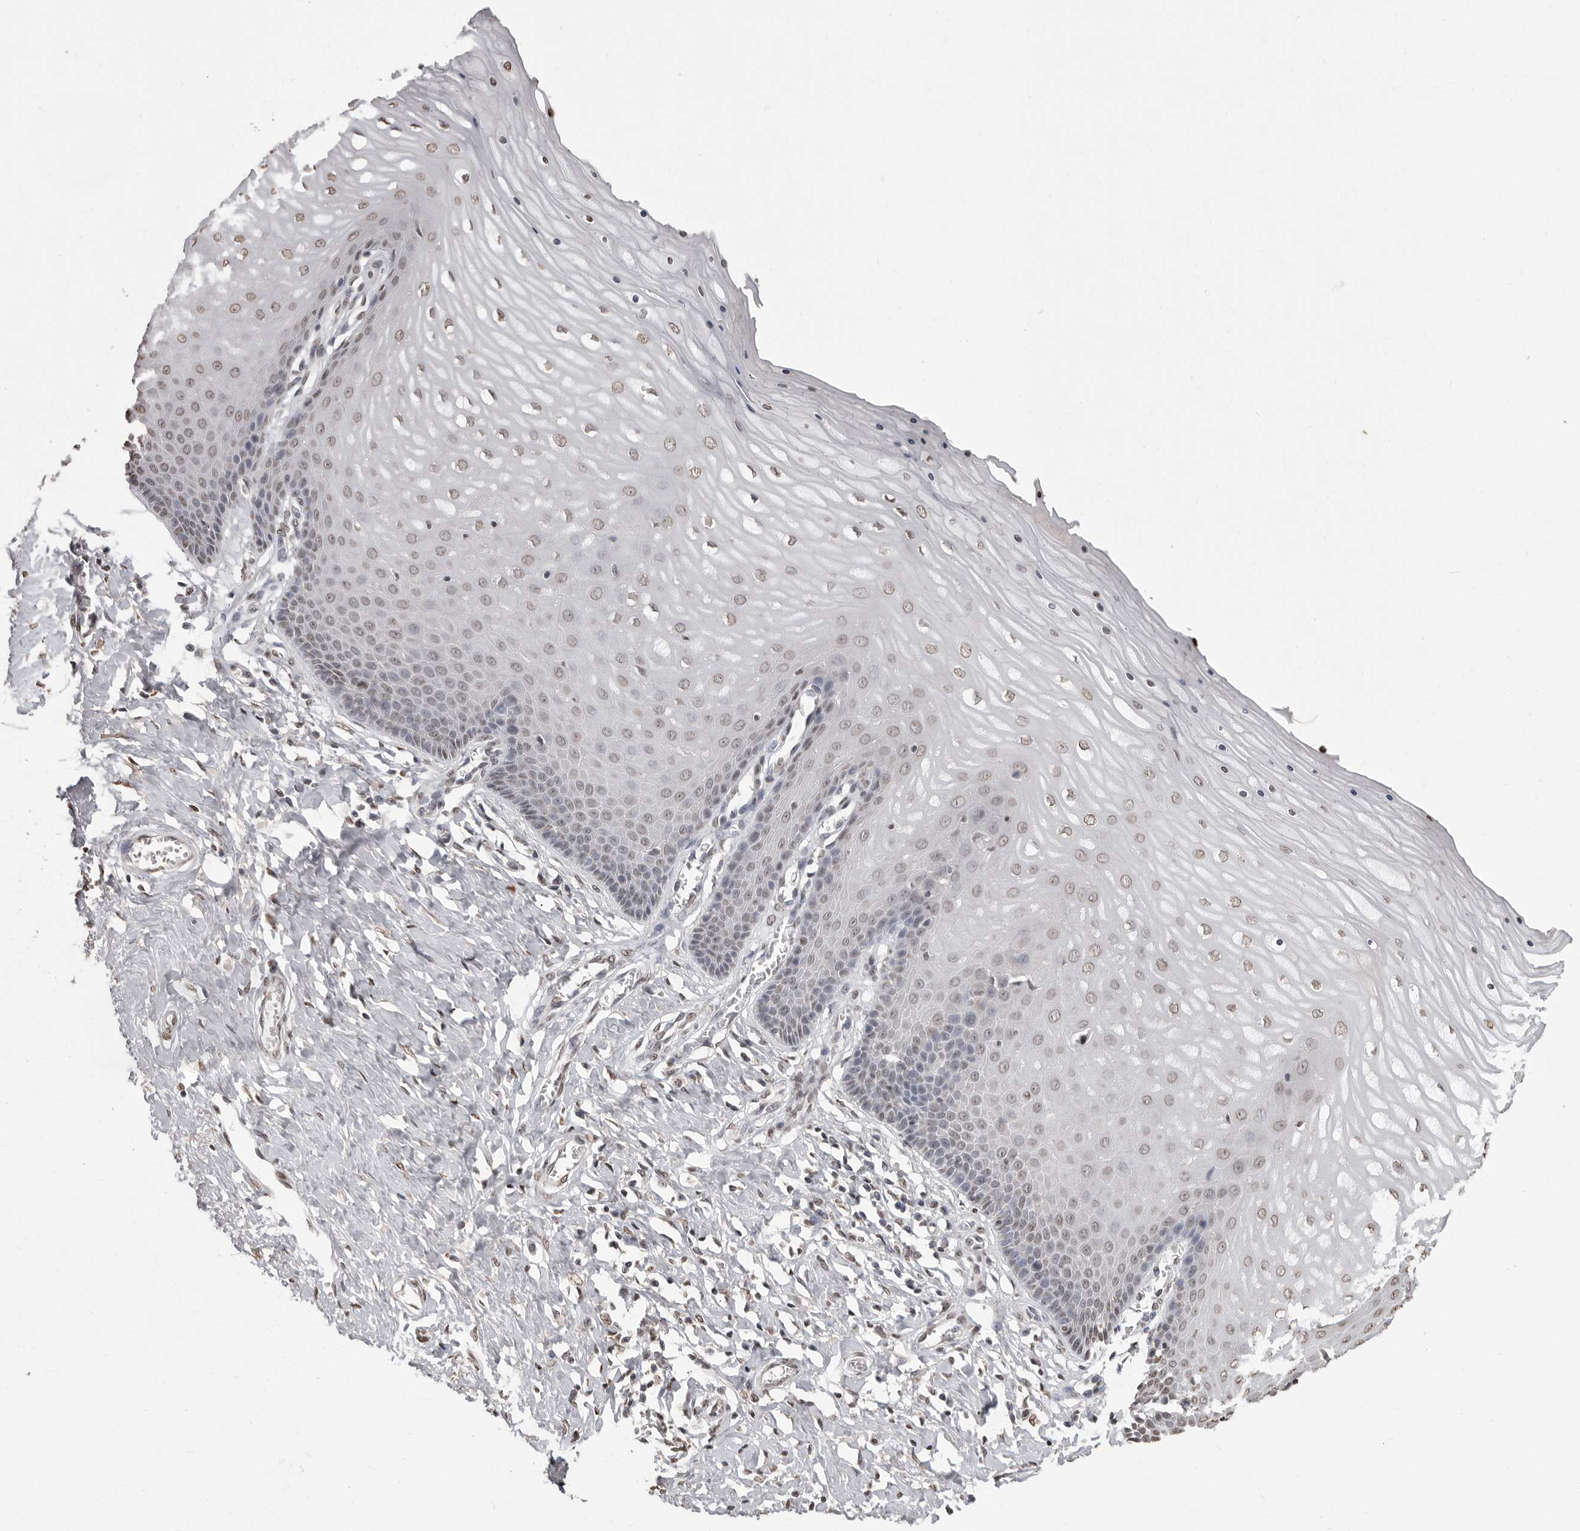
{"staining": {"intensity": "weak", "quantity": "25%-75%", "location": "nuclear"}, "tissue": "cervix", "cell_type": "Squamous epithelial cells", "image_type": "normal", "snomed": [{"axis": "morphology", "description": "Normal tissue, NOS"}, {"axis": "topography", "description": "Cervix"}], "caption": "Immunohistochemistry (IHC) micrograph of benign cervix: cervix stained using immunohistochemistry (IHC) shows low levels of weak protein expression localized specifically in the nuclear of squamous epithelial cells, appearing as a nuclear brown color.", "gene": "WDR45", "patient": {"sex": "female", "age": 55}}